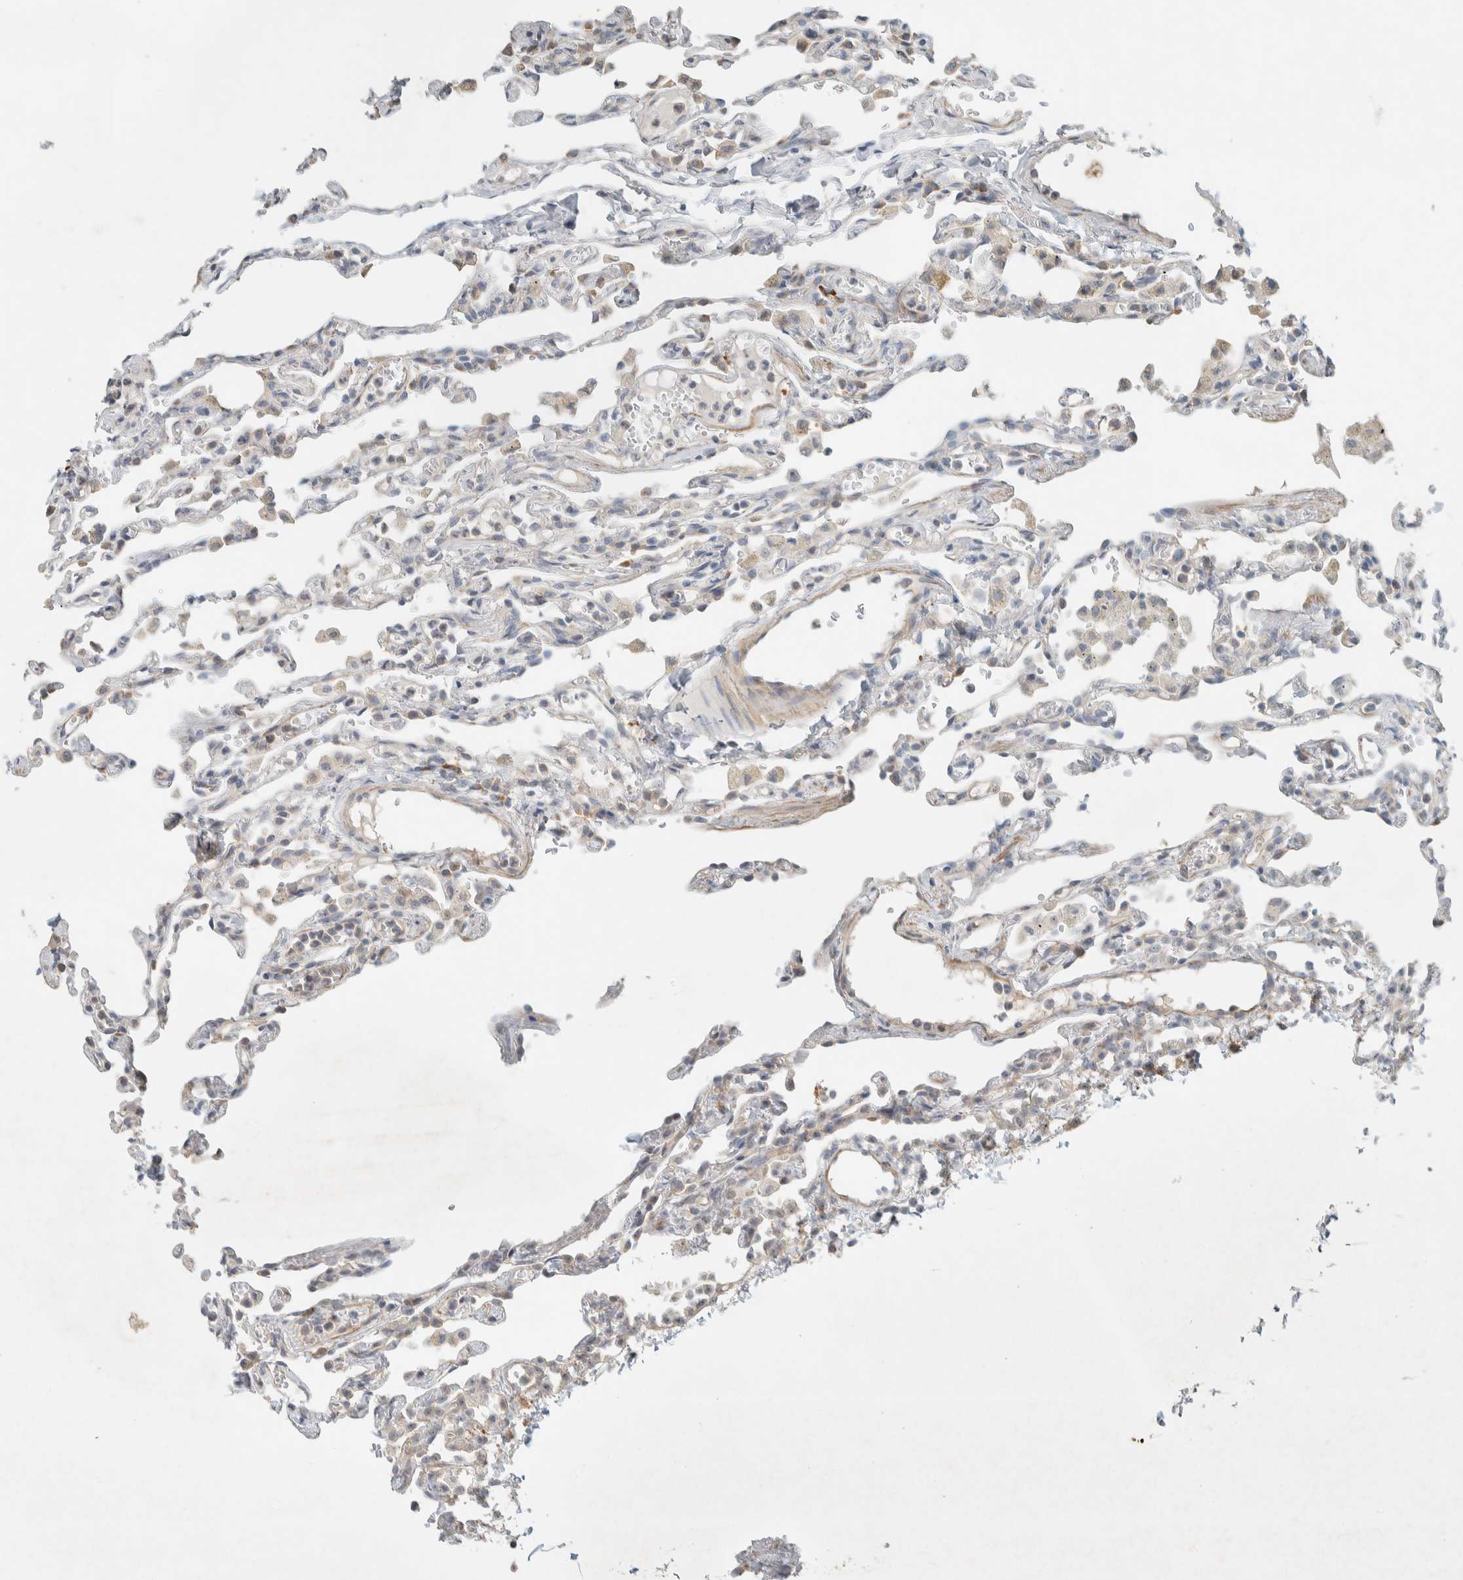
{"staining": {"intensity": "weak", "quantity": "<25%", "location": "cytoplasmic/membranous"}, "tissue": "lung", "cell_type": "Alveolar cells", "image_type": "normal", "snomed": [{"axis": "morphology", "description": "Normal tissue, NOS"}, {"axis": "topography", "description": "Lung"}], "caption": "DAB (3,3'-diaminobenzidine) immunohistochemical staining of benign human lung exhibits no significant expression in alveolar cells.", "gene": "KLHL40", "patient": {"sex": "male", "age": 21}}